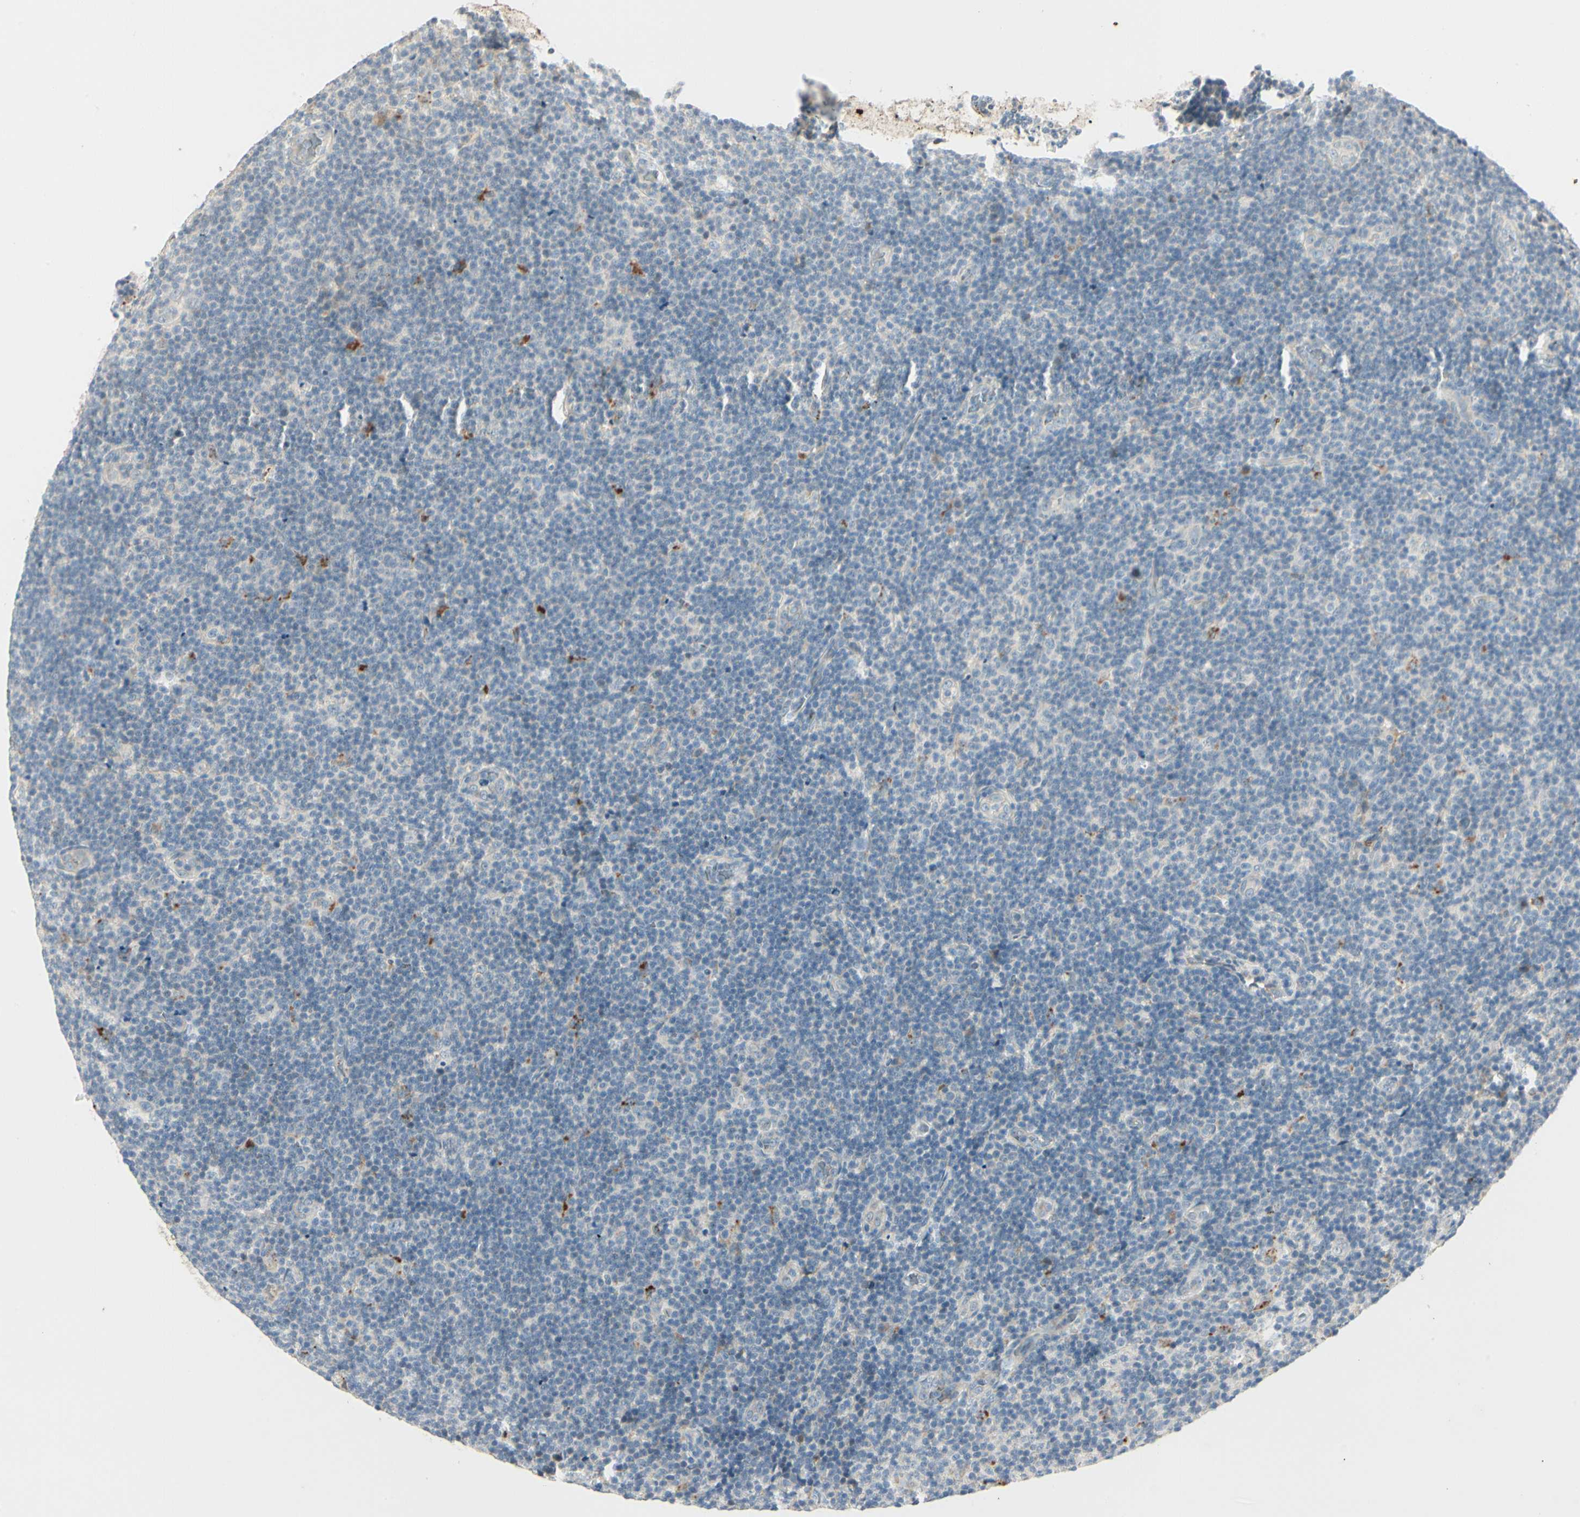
{"staining": {"intensity": "negative", "quantity": "none", "location": "none"}, "tissue": "lymphoma", "cell_type": "Tumor cells", "image_type": "cancer", "snomed": [{"axis": "morphology", "description": "Malignant lymphoma, non-Hodgkin's type, Low grade"}, {"axis": "topography", "description": "Lymph node"}], "caption": "A micrograph of human low-grade malignant lymphoma, non-Hodgkin's type is negative for staining in tumor cells.", "gene": "SKIL", "patient": {"sex": "male", "age": 83}}